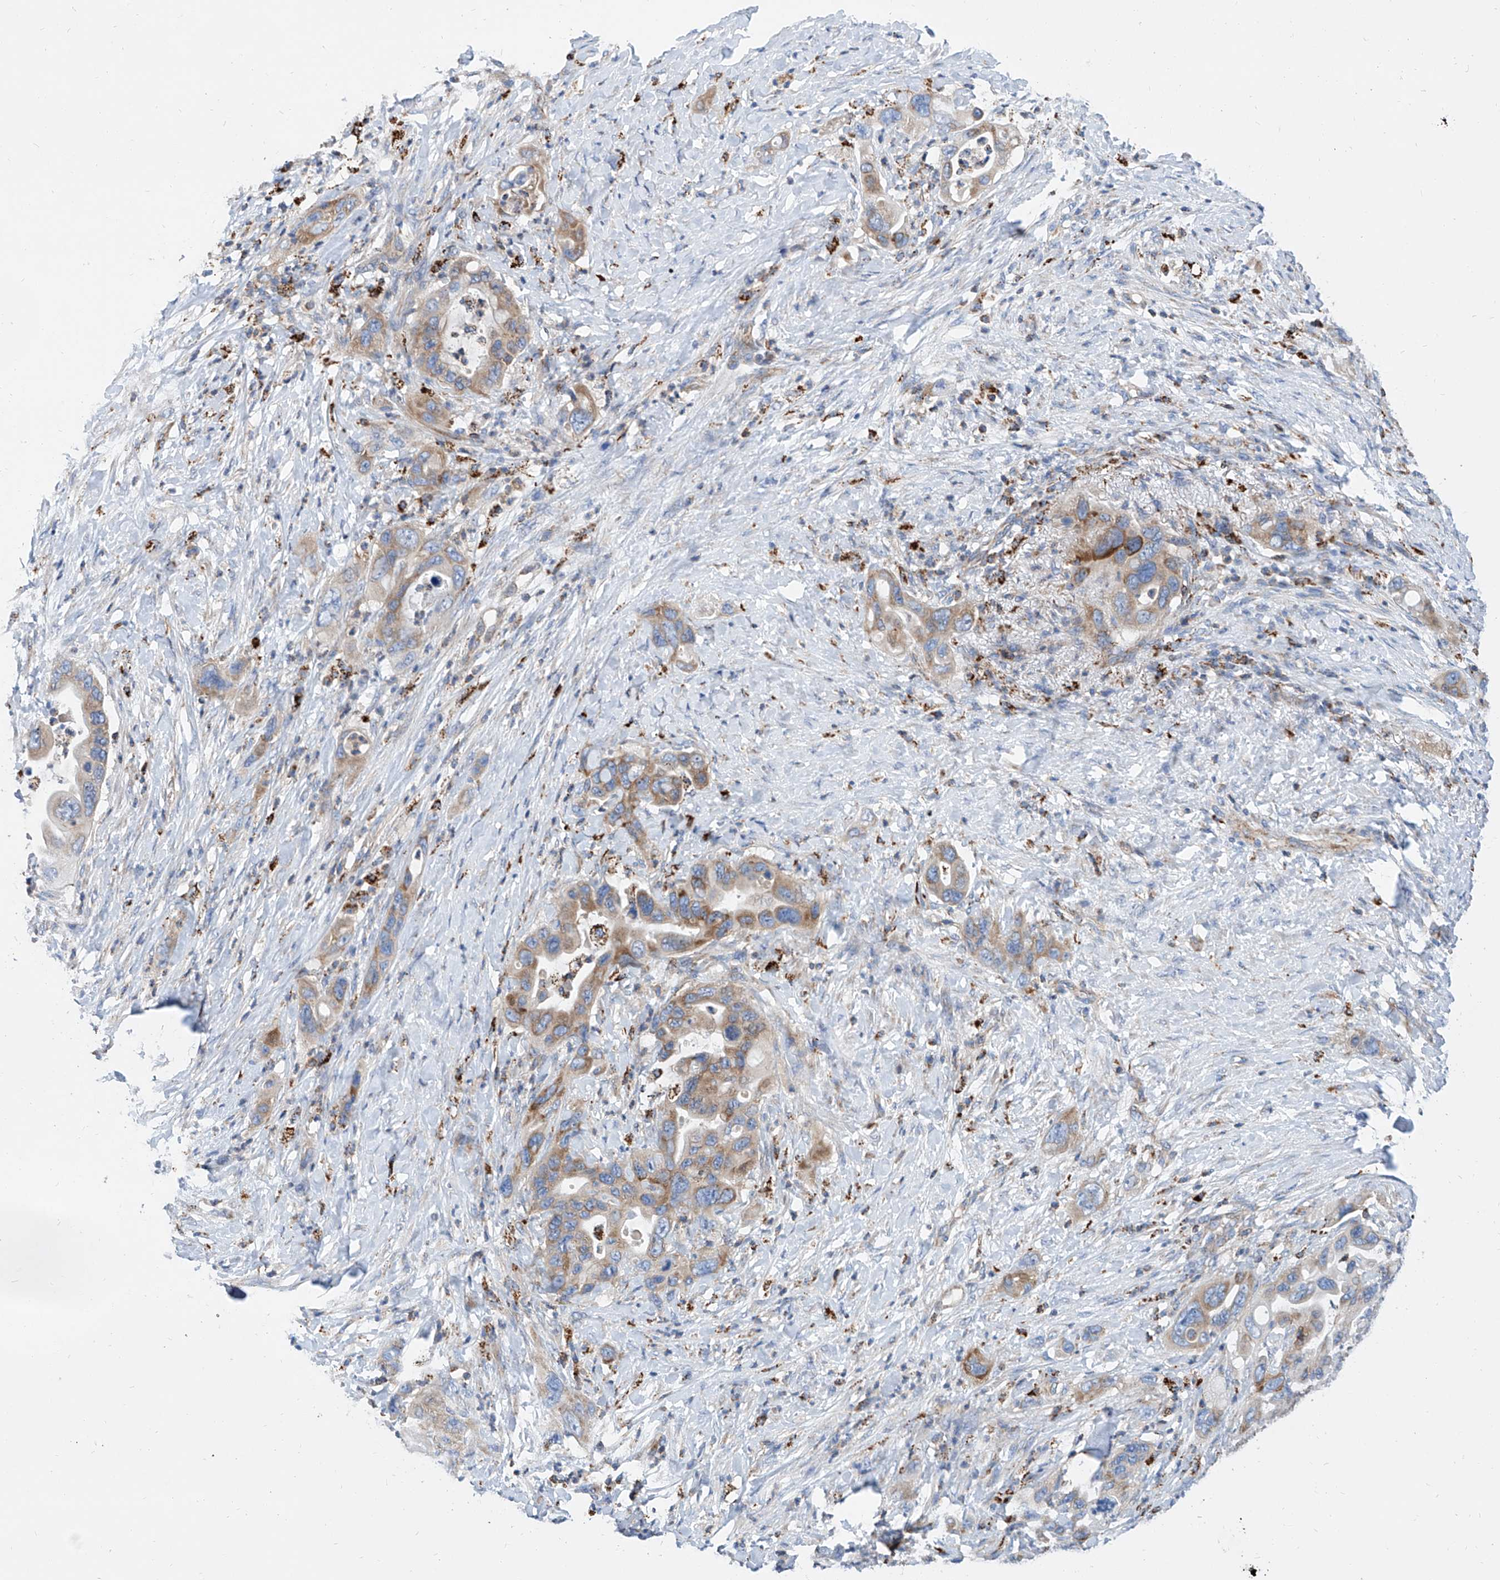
{"staining": {"intensity": "moderate", "quantity": "25%-75%", "location": "cytoplasmic/membranous"}, "tissue": "pancreatic cancer", "cell_type": "Tumor cells", "image_type": "cancer", "snomed": [{"axis": "morphology", "description": "Adenocarcinoma, NOS"}, {"axis": "topography", "description": "Pancreas"}], "caption": "There is medium levels of moderate cytoplasmic/membranous staining in tumor cells of pancreatic cancer (adenocarcinoma), as demonstrated by immunohistochemical staining (brown color).", "gene": "CPNE5", "patient": {"sex": "female", "age": 71}}